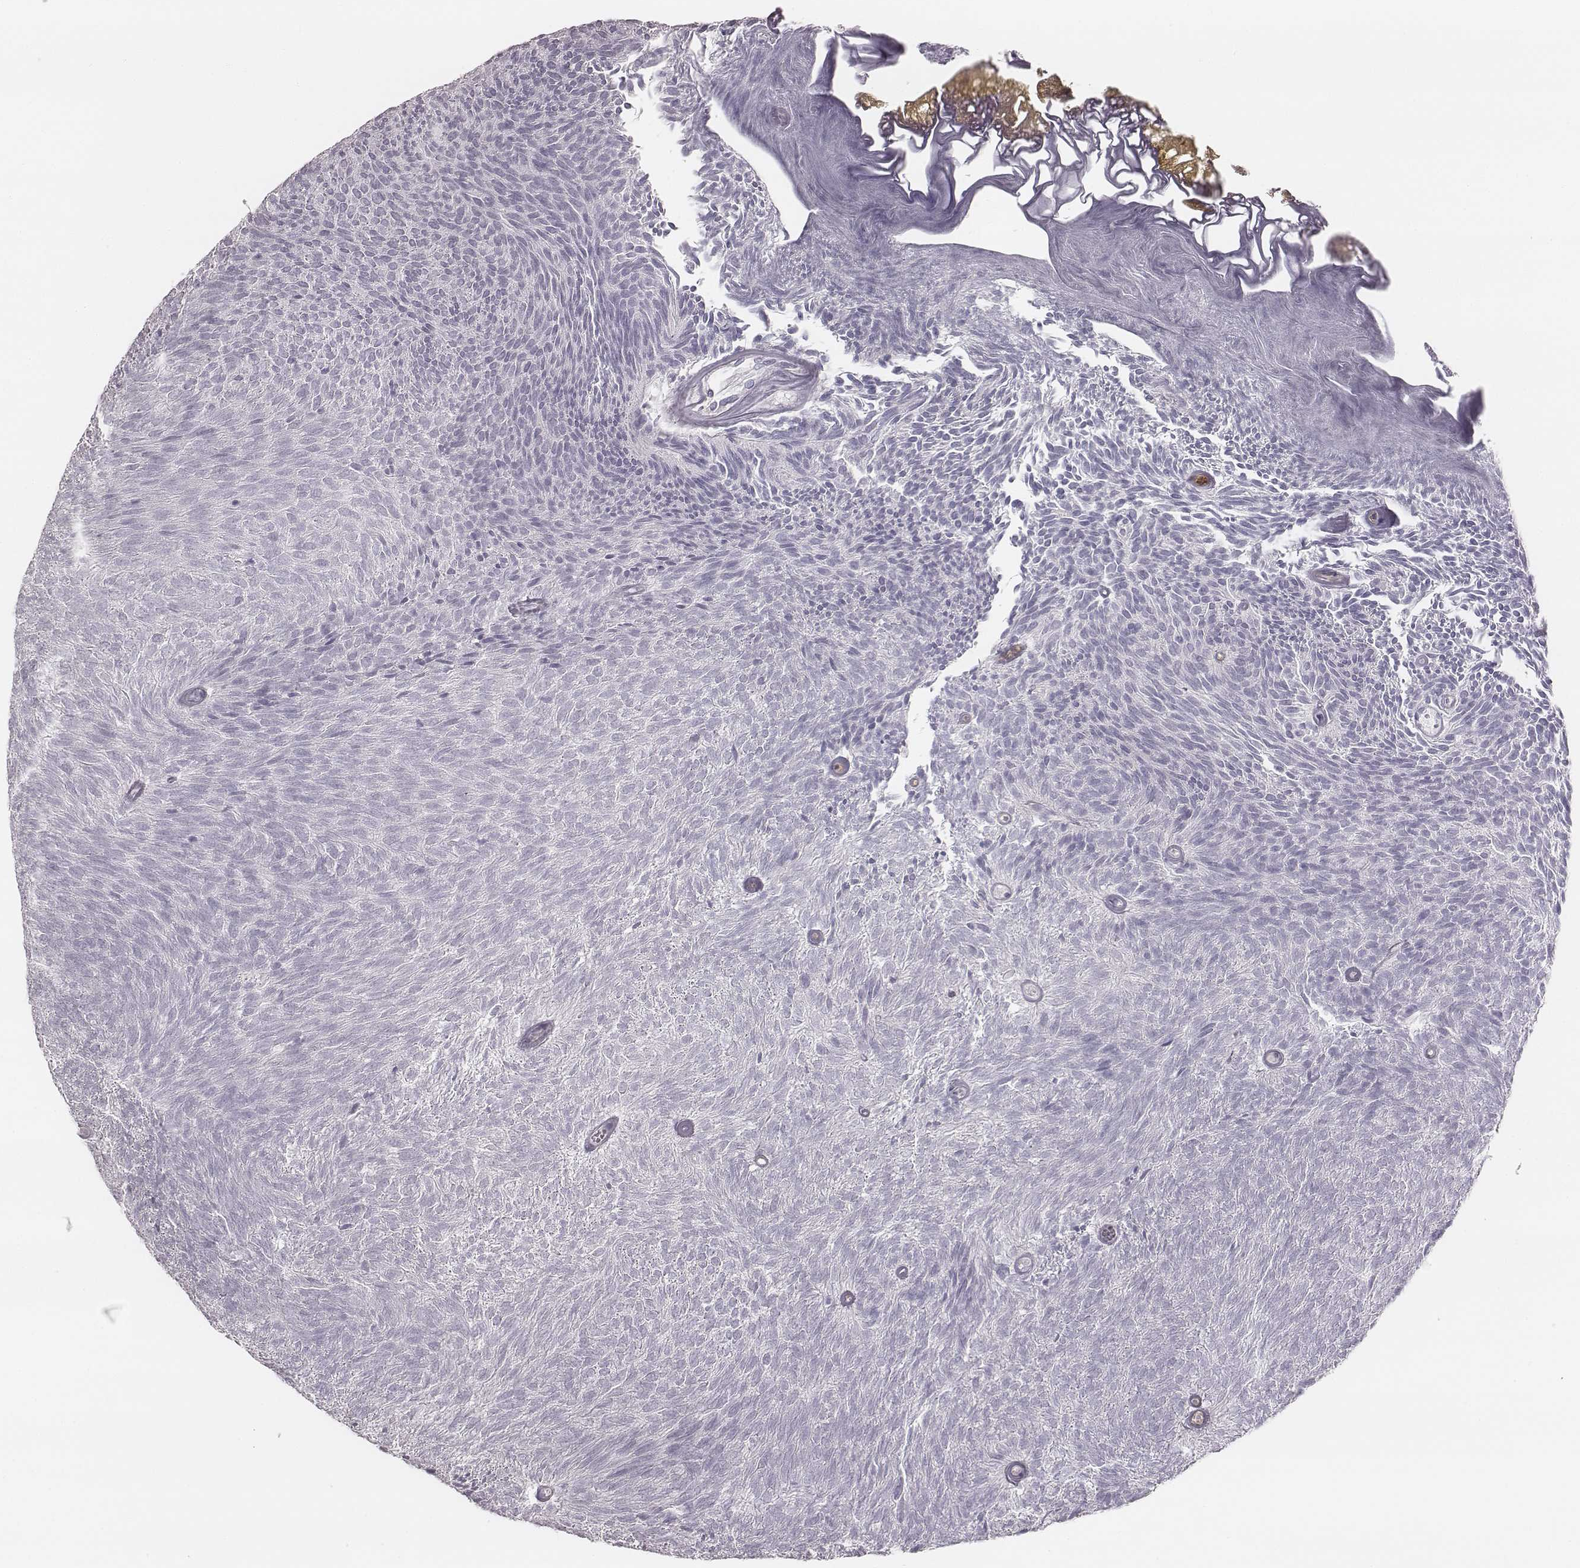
{"staining": {"intensity": "negative", "quantity": "none", "location": "none"}, "tissue": "urothelial cancer", "cell_type": "Tumor cells", "image_type": "cancer", "snomed": [{"axis": "morphology", "description": "Urothelial carcinoma, Low grade"}, {"axis": "topography", "description": "Urinary bladder"}], "caption": "DAB (3,3'-diaminobenzidine) immunohistochemical staining of urothelial cancer displays no significant expression in tumor cells.", "gene": "KCNJ12", "patient": {"sex": "male", "age": 77}}